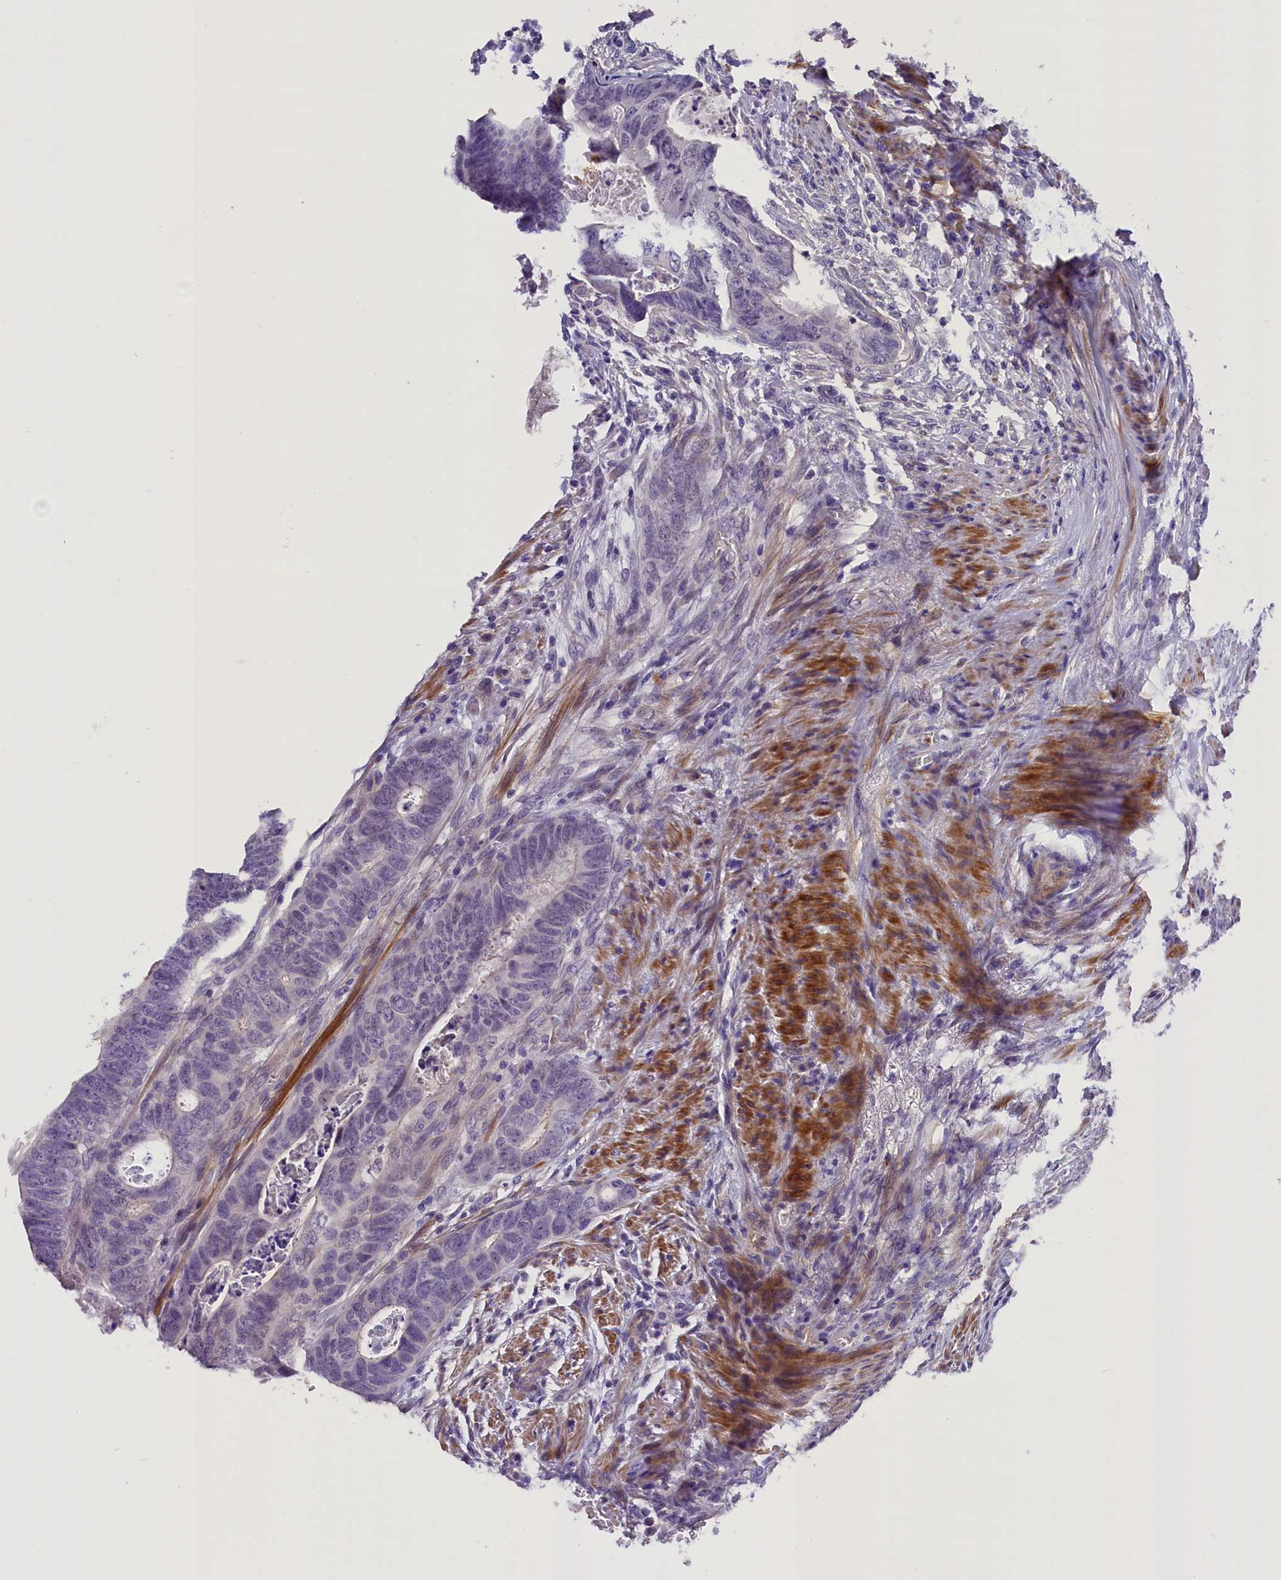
{"staining": {"intensity": "negative", "quantity": "none", "location": "none"}, "tissue": "colorectal cancer", "cell_type": "Tumor cells", "image_type": "cancer", "snomed": [{"axis": "morphology", "description": "Adenocarcinoma, NOS"}, {"axis": "topography", "description": "Rectum"}], "caption": "Human colorectal cancer (adenocarcinoma) stained for a protein using immunohistochemistry reveals no positivity in tumor cells.", "gene": "MEX3B", "patient": {"sex": "female", "age": 78}}